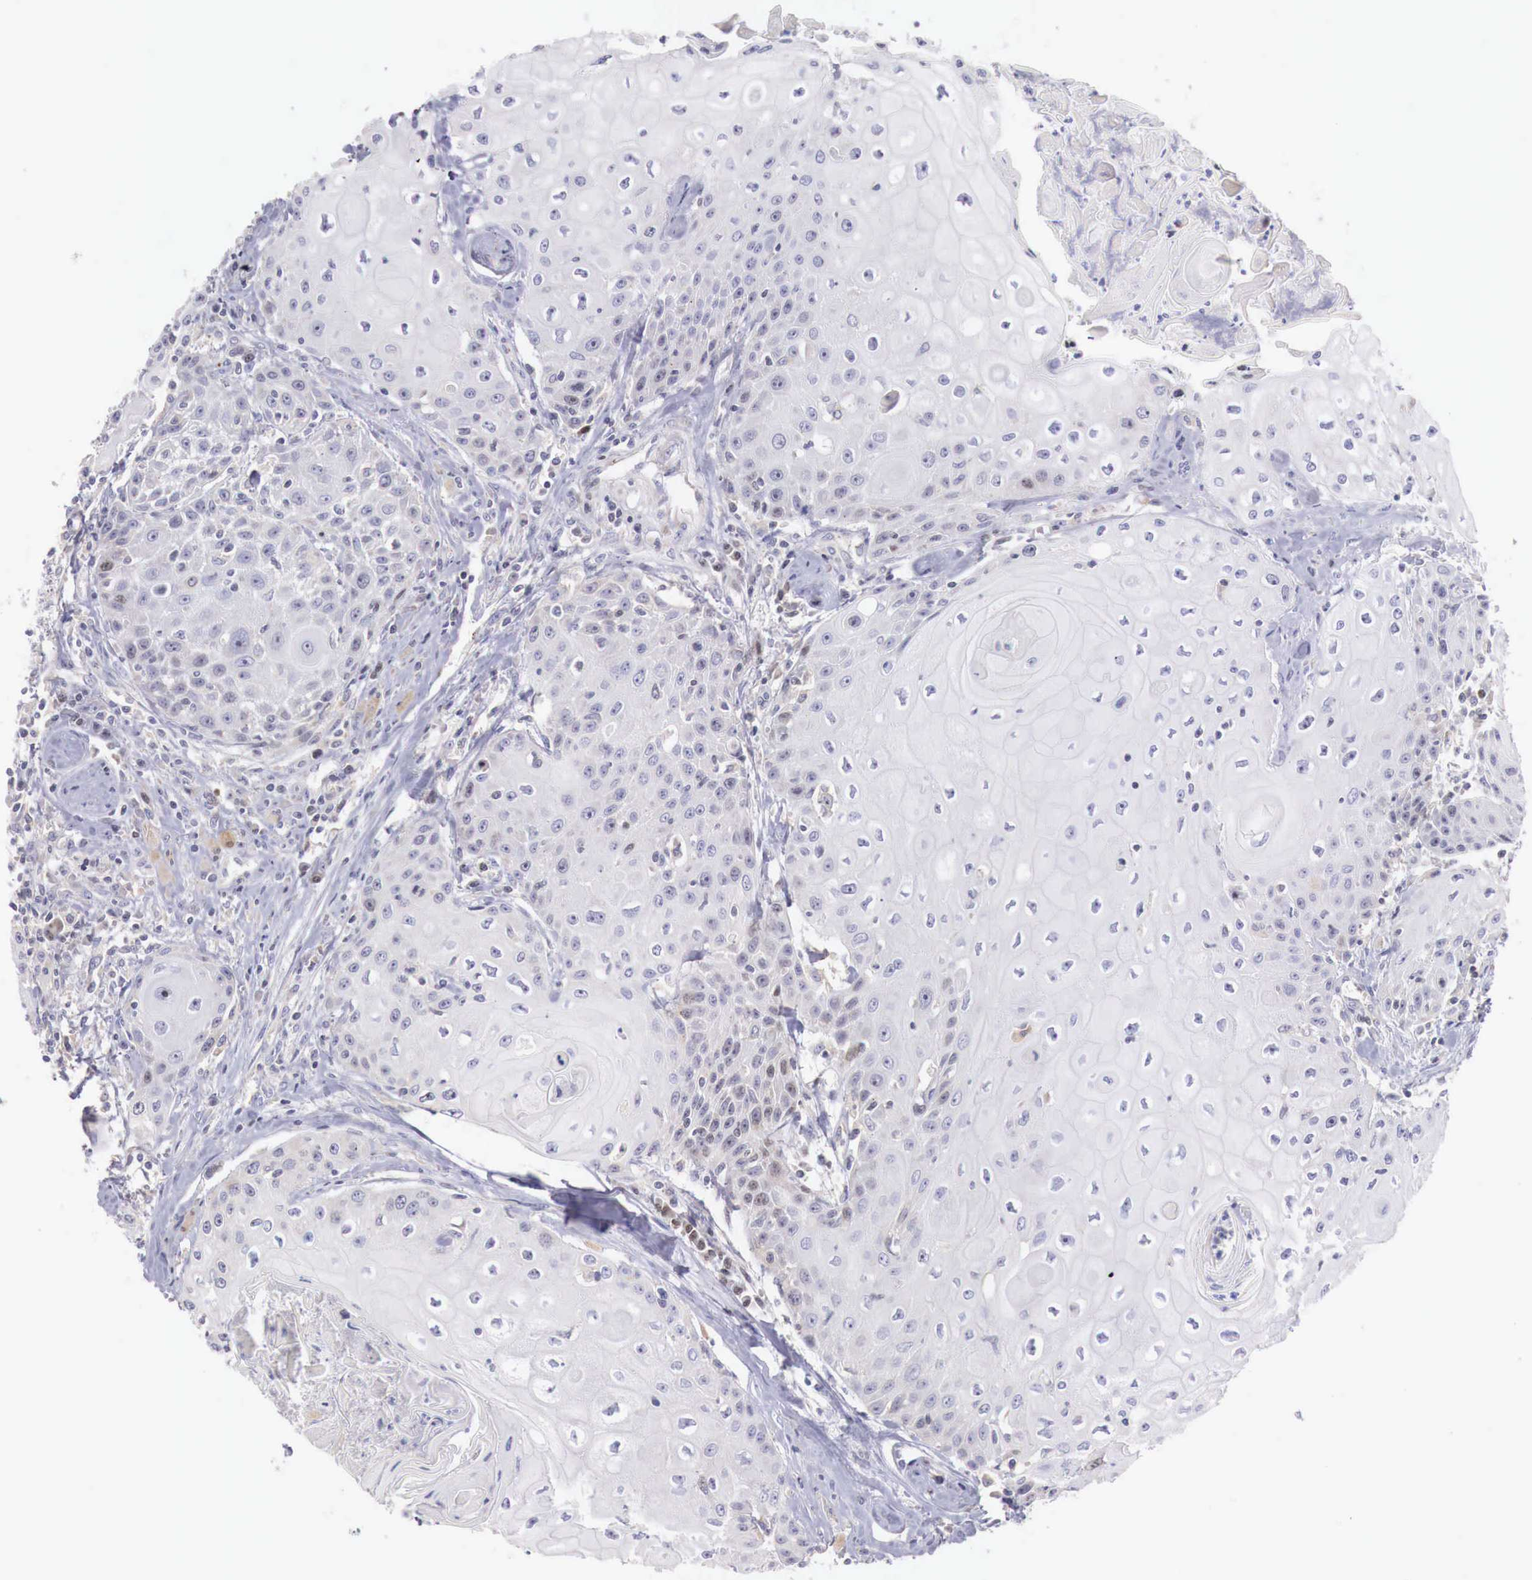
{"staining": {"intensity": "negative", "quantity": "none", "location": "none"}, "tissue": "head and neck cancer", "cell_type": "Tumor cells", "image_type": "cancer", "snomed": [{"axis": "morphology", "description": "Squamous cell carcinoma, NOS"}, {"axis": "topography", "description": "Oral tissue"}, {"axis": "topography", "description": "Head-Neck"}], "caption": "The image displays no staining of tumor cells in head and neck cancer. (DAB (3,3'-diaminobenzidine) immunohistochemistry with hematoxylin counter stain).", "gene": "CLCN5", "patient": {"sex": "female", "age": 82}}